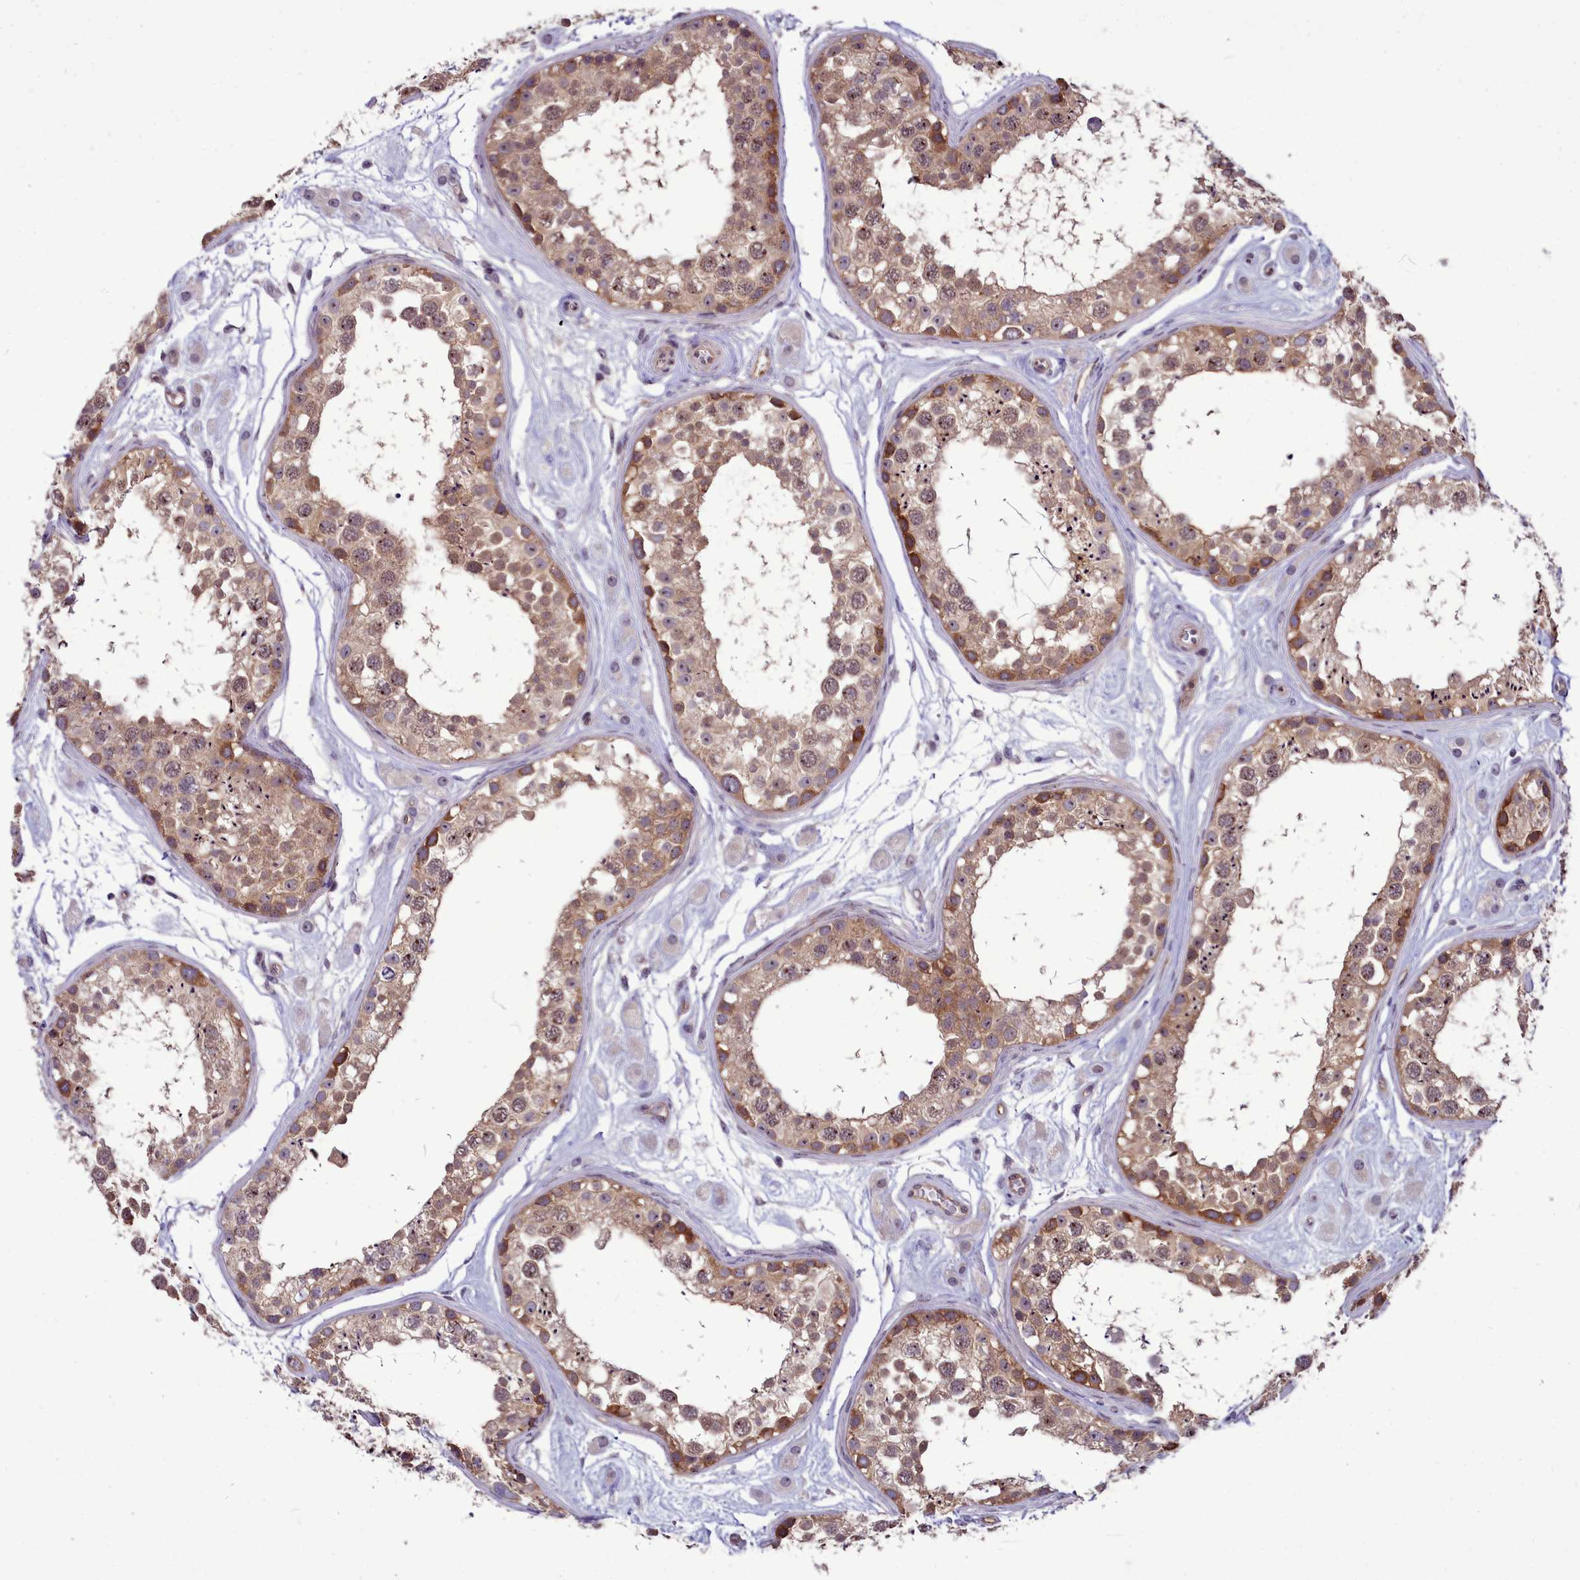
{"staining": {"intensity": "moderate", "quantity": ">75%", "location": "cytoplasmic/membranous,nuclear"}, "tissue": "testis", "cell_type": "Cells in seminiferous ducts", "image_type": "normal", "snomed": [{"axis": "morphology", "description": "Normal tissue, NOS"}, {"axis": "topography", "description": "Testis"}], "caption": "Immunohistochemical staining of normal testis exhibits >75% levels of moderate cytoplasmic/membranous,nuclear protein positivity in approximately >75% of cells in seminiferous ducts.", "gene": "BCAR1", "patient": {"sex": "male", "age": 25}}